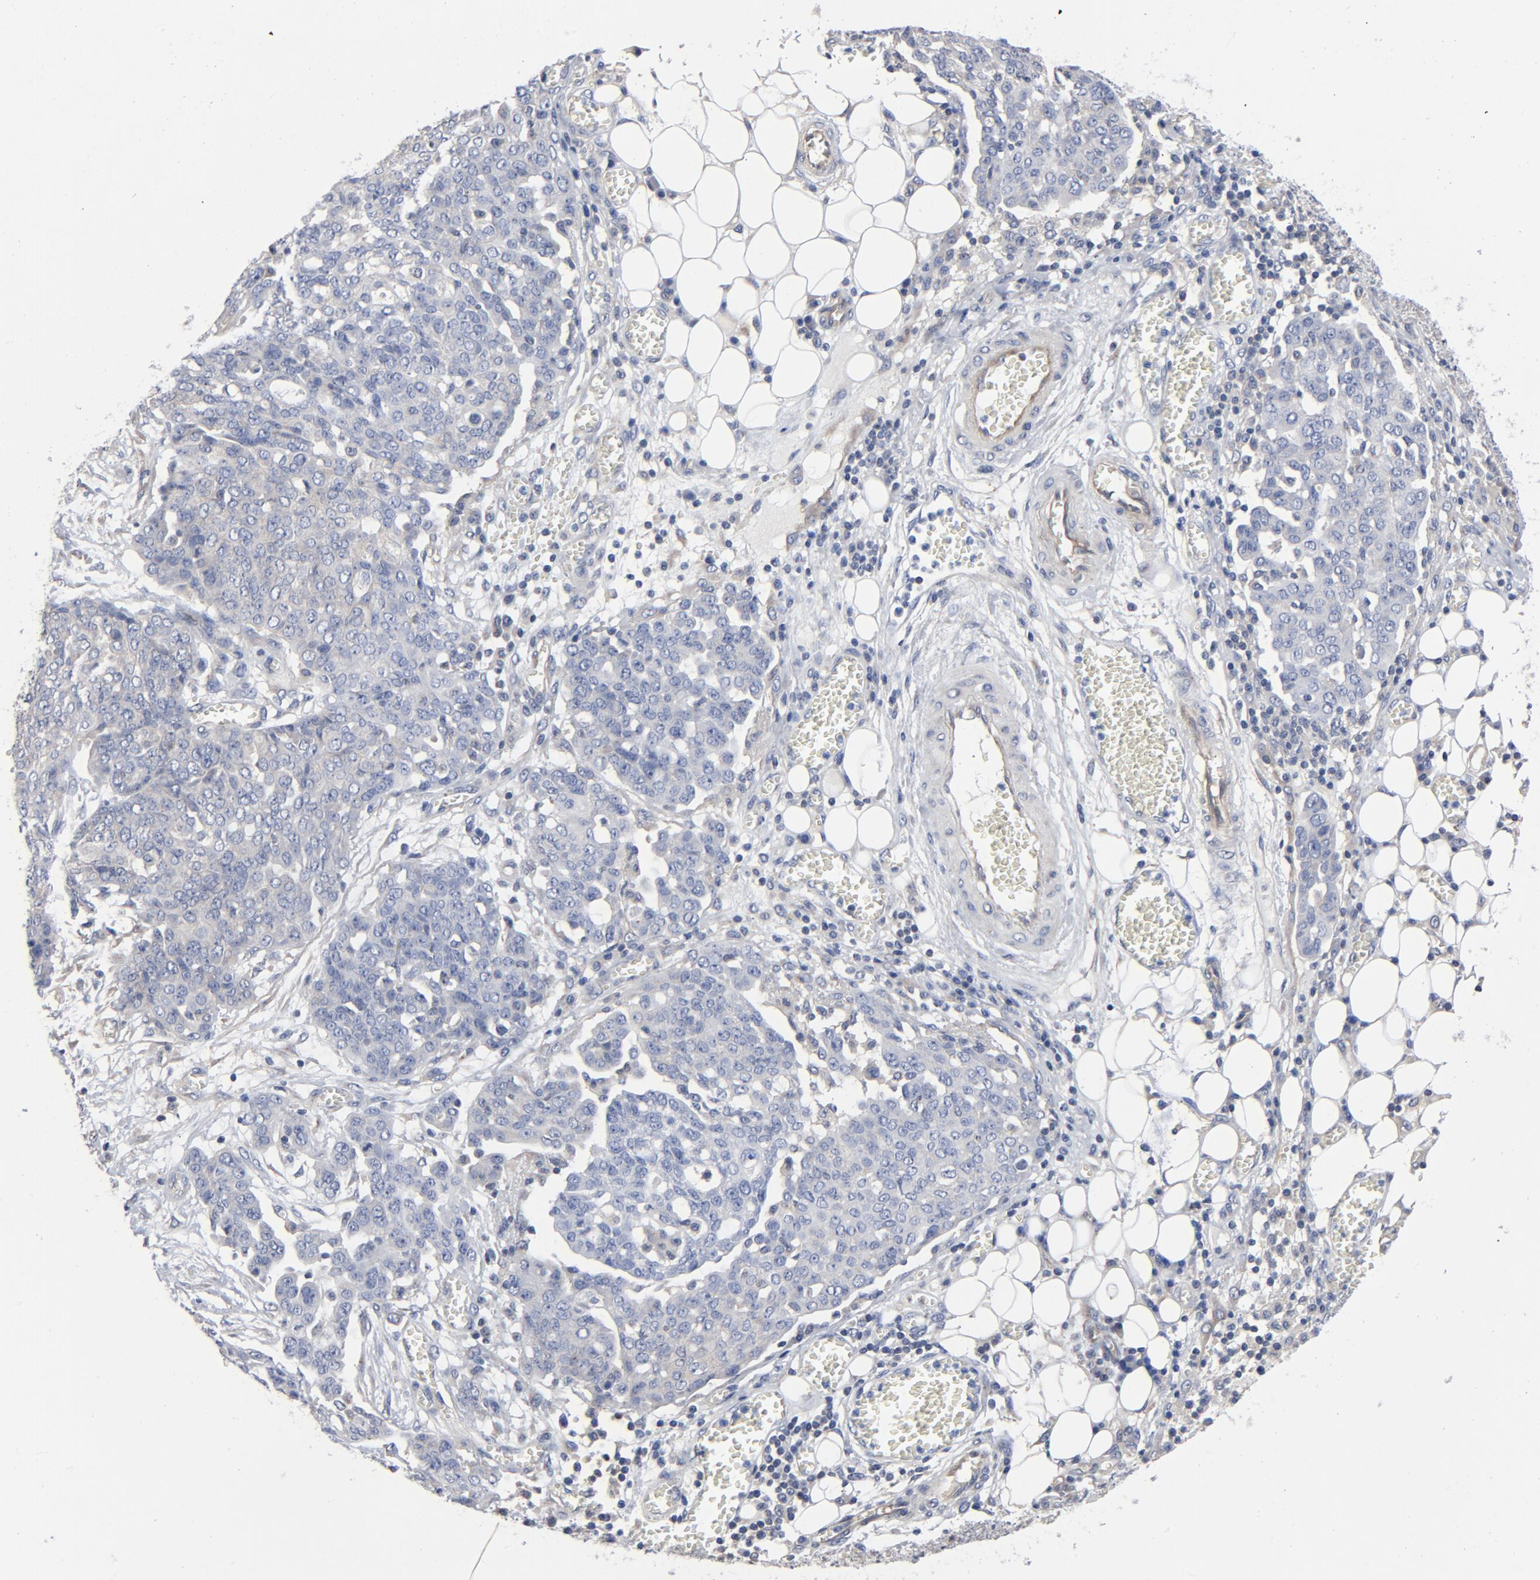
{"staining": {"intensity": "weak", "quantity": "<25%", "location": "cytoplasmic/membranous"}, "tissue": "ovarian cancer", "cell_type": "Tumor cells", "image_type": "cancer", "snomed": [{"axis": "morphology", "description": "Cystadenocarcinoma, serous, NOS"}, {"axis": "topography", "description": "Soft tissue"}, {"axis": "topography", "description": "Ovary"}], "caption": "This micrograph is of ovarian serous cystadenocarcinoma stained with IHC to label a protein in brown with the nuclei are counter-stained blue. There is no staining in tumor cells.", "gene": "DYNLT3", "patient": {"sex": "female", "age": 57}}